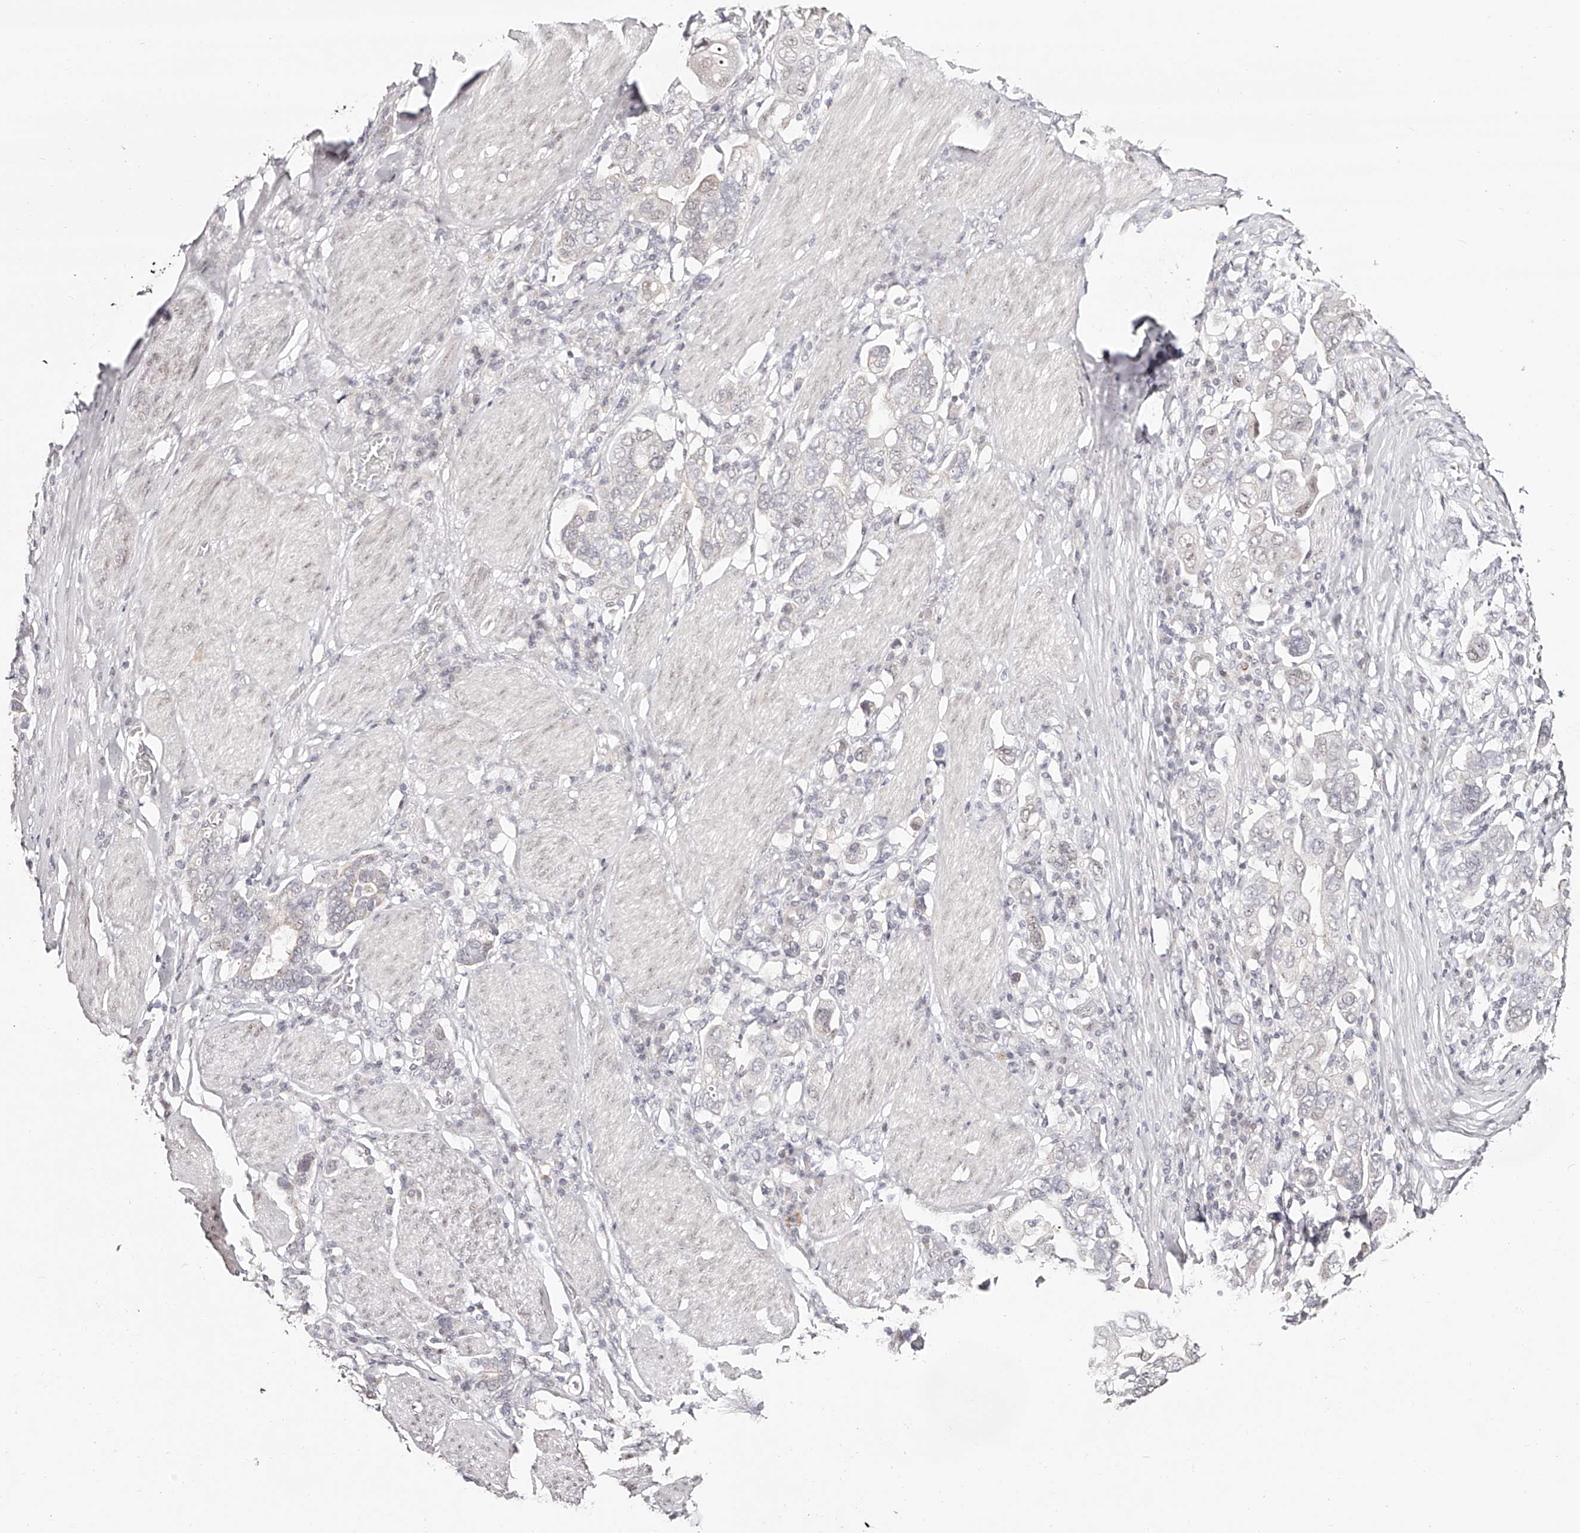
{"staining": {"intensity": "negative", "quantity": "none", "location": "none"}, "tissue": "stomach cancer", "cell_type": "Tumor cells", "image_type": "cancer", "snomed": [{"axis": "morphology", "description": "Adenocarcinoma, NOS"}, {"axis": "topography", "description": "Stomach, upper"}], "caption": "This is an immunohistochemistry (IHC) image of human stomach cancer (adenocarcinoma). There is no expression in tumor cells.", "gene": "USF3", "patient": {"sex": "male", "age": 62}}